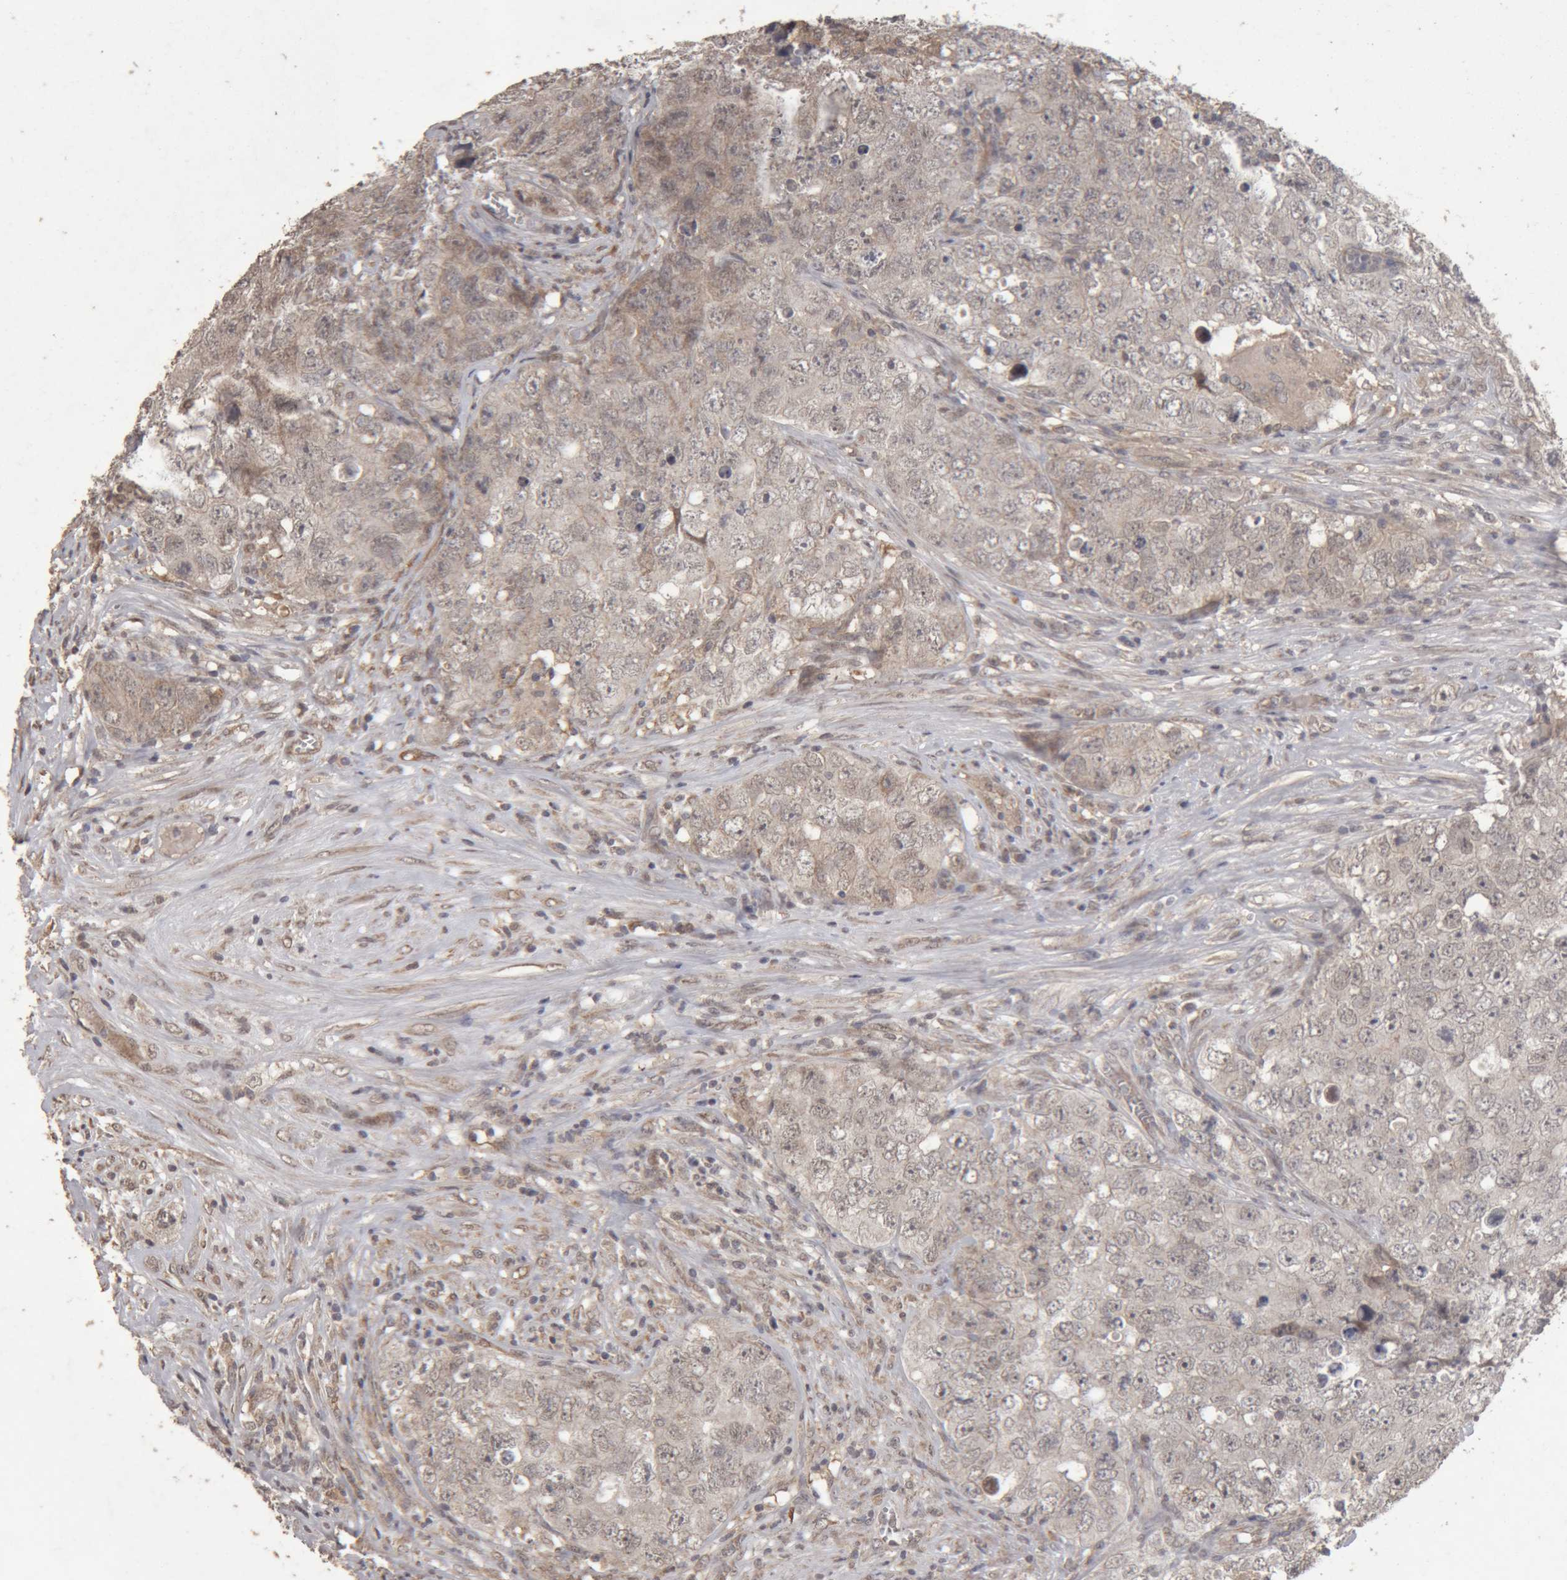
{"staining": {"intensity": "negative", "quantity": "none", "location": "none"}, "tissue": "testis cancer", "cell_type": "Tumor cells", "image_type": "cancer", "snomed": [{"axis": "morphology", "description": "Seminoma, NOS"}, {"axis": "morphology", "description": "Carcinoma, Embryonal, NOS"}, {"axis": "topography", "description": "Testis"}], "caption": "The histopathology image exhibits no staining of tumor cells in testis cancer (seminoma).", "gene": "MEP1A", "patient": {"sex": "male", "age": 43}}